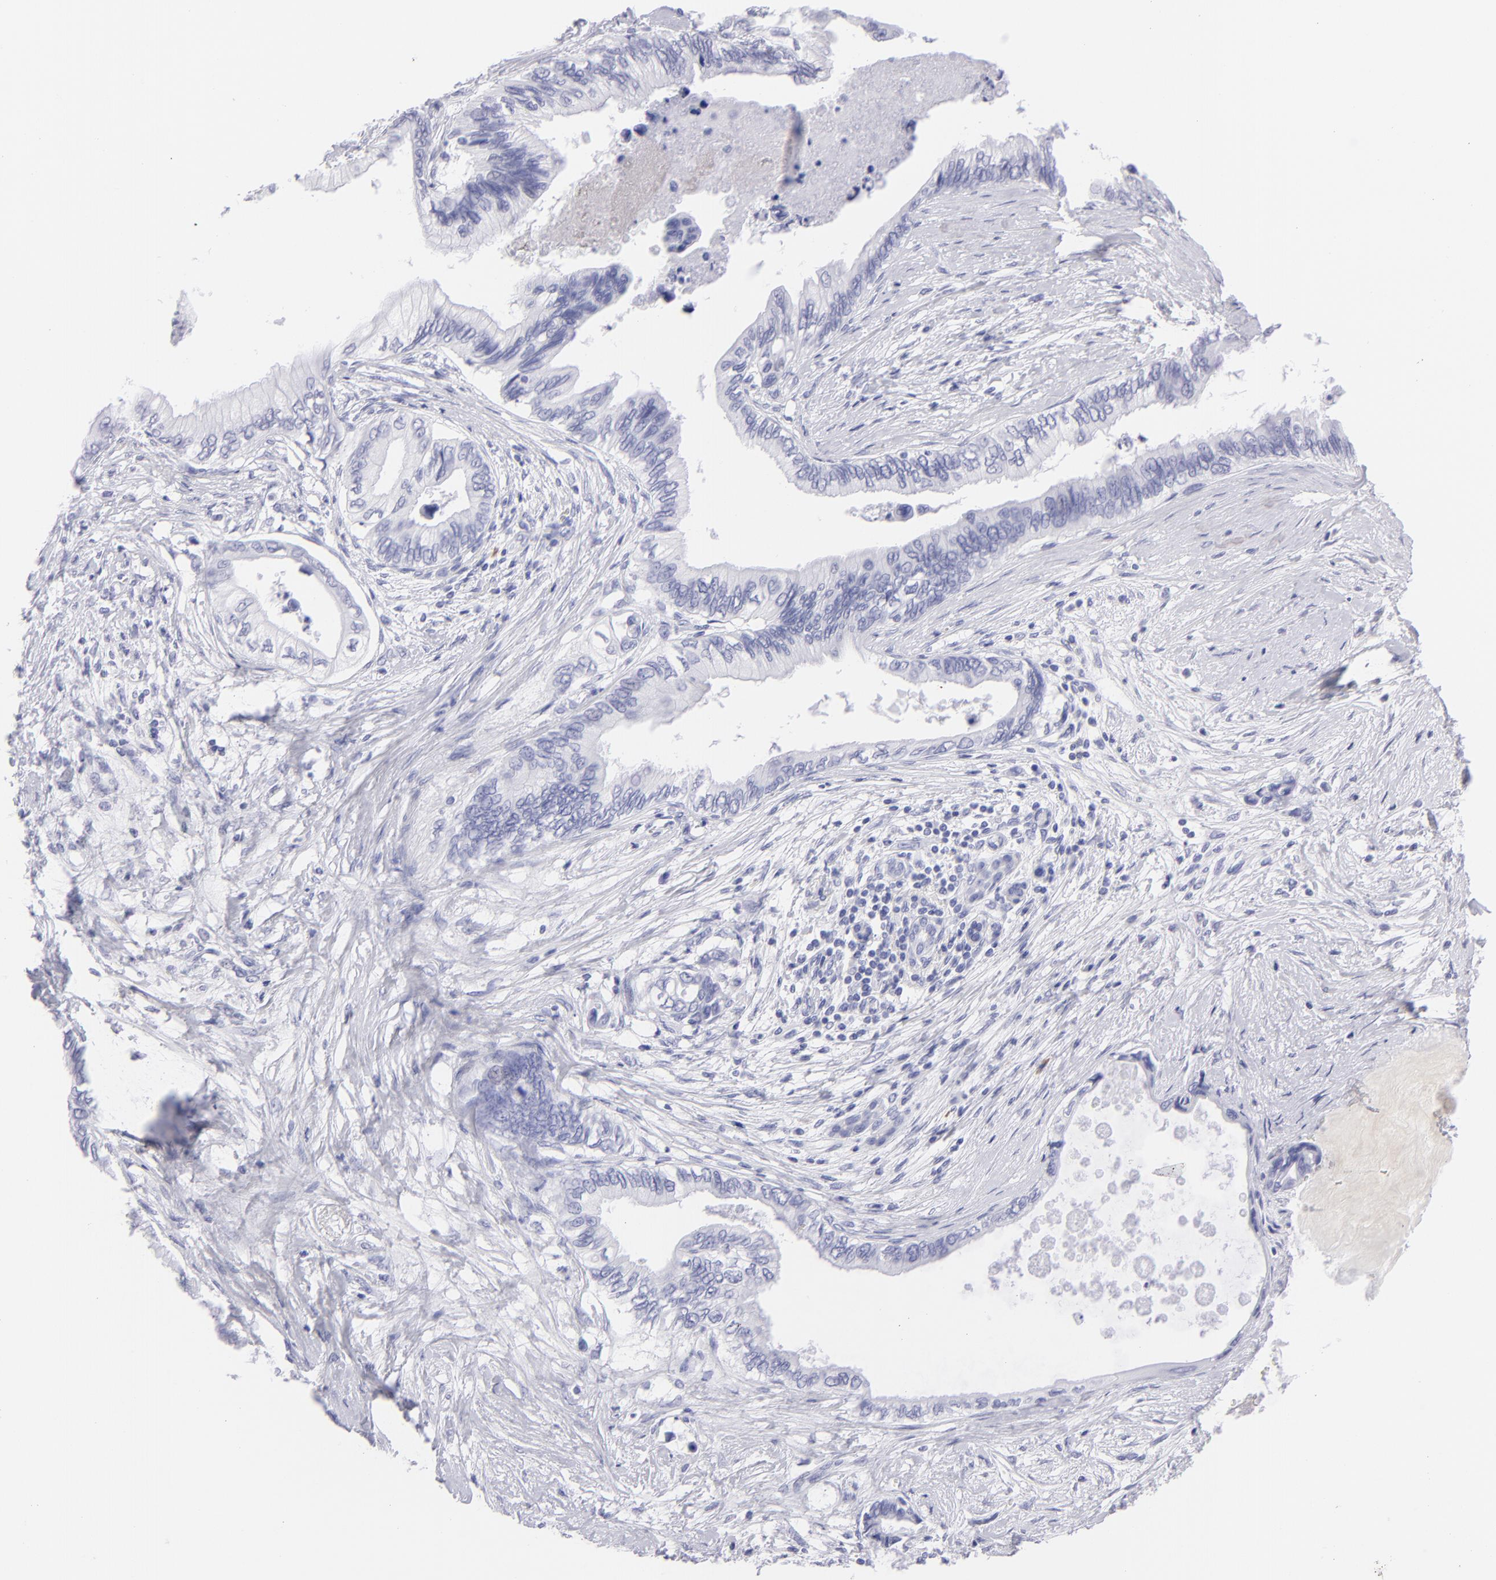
{"staining": {"intensity": "negative", "quantity": "none", "location": "none"}, "tissue": "pancreatic cancer", "cell_type": "Tumor cells", "image_type": "cancer", "snomed": [{"axis": "morphology", "description": "Adenocarcinoma, NOS"}, {"axis": "topography", "description": "Pancreas"}], "caption": "Tumor cells show no significant protein expression in pancreatic adenocarcinoma.", "gene": "SLC1A2", "patient": {"sex": "female", "age": 66}}